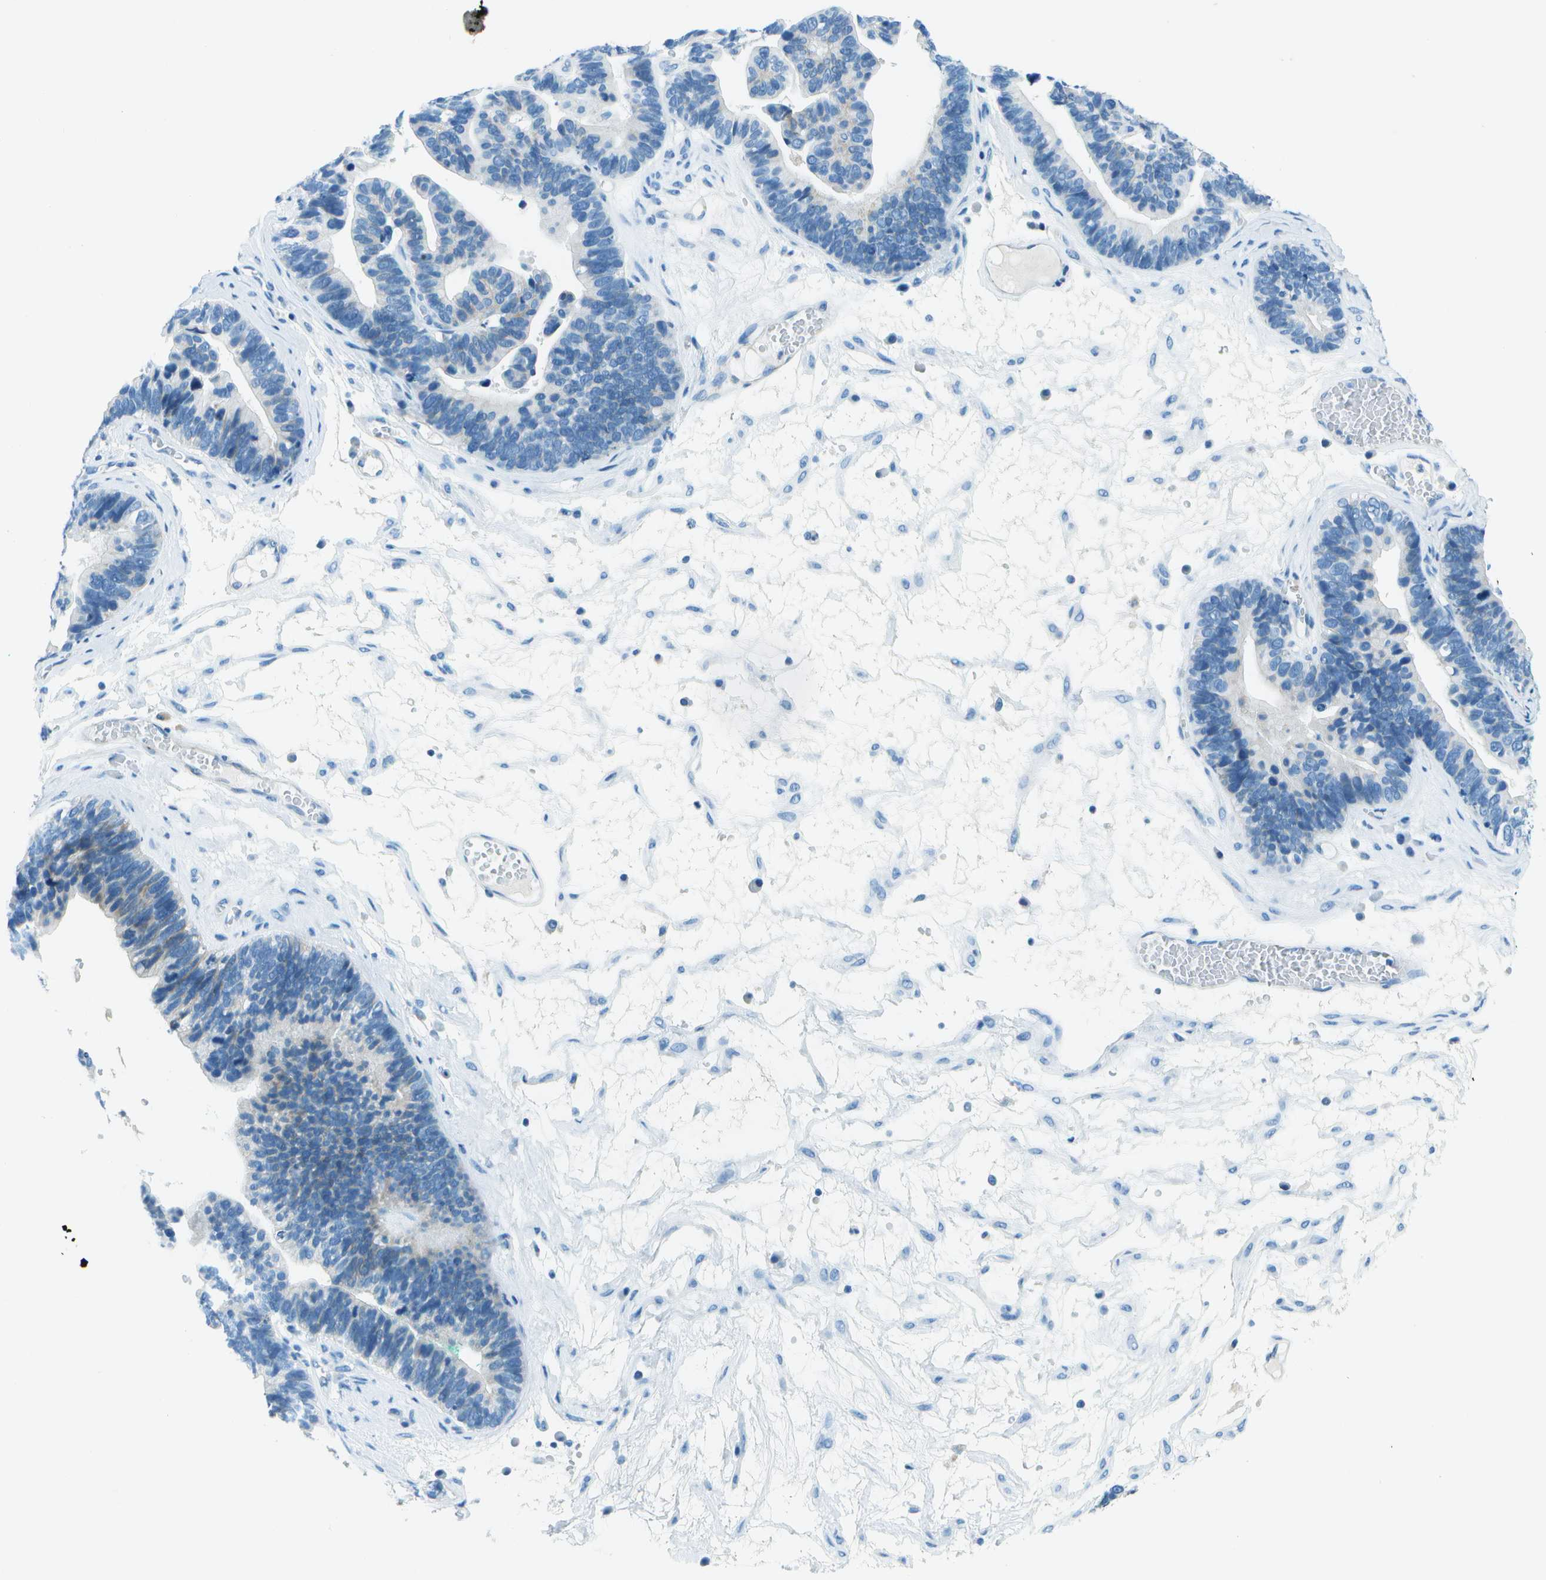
{"staining": {"intensity": "negative", "quantity": "none", "location": "none"}, "tissue": "ovarian cancer", "cell_type": "Tumor cells", "image_type": "cancer", "snomed": [{"axis": "morphology", "description": "Cystadenocarcinoma, serous, NOS"}, {"axis": "topography", "description": "Ovary"}], "caption": "Micrograph shows no significant protein expression in tumor cells of ovarian cancer. (DAB (3,3'-diaminobenzidine) immunohistochemistry (IHC) visualized using brightfield microscopy, high magnification).", "gene": "SLC16A10", "patient": {"sex": "female", "age": 56}}